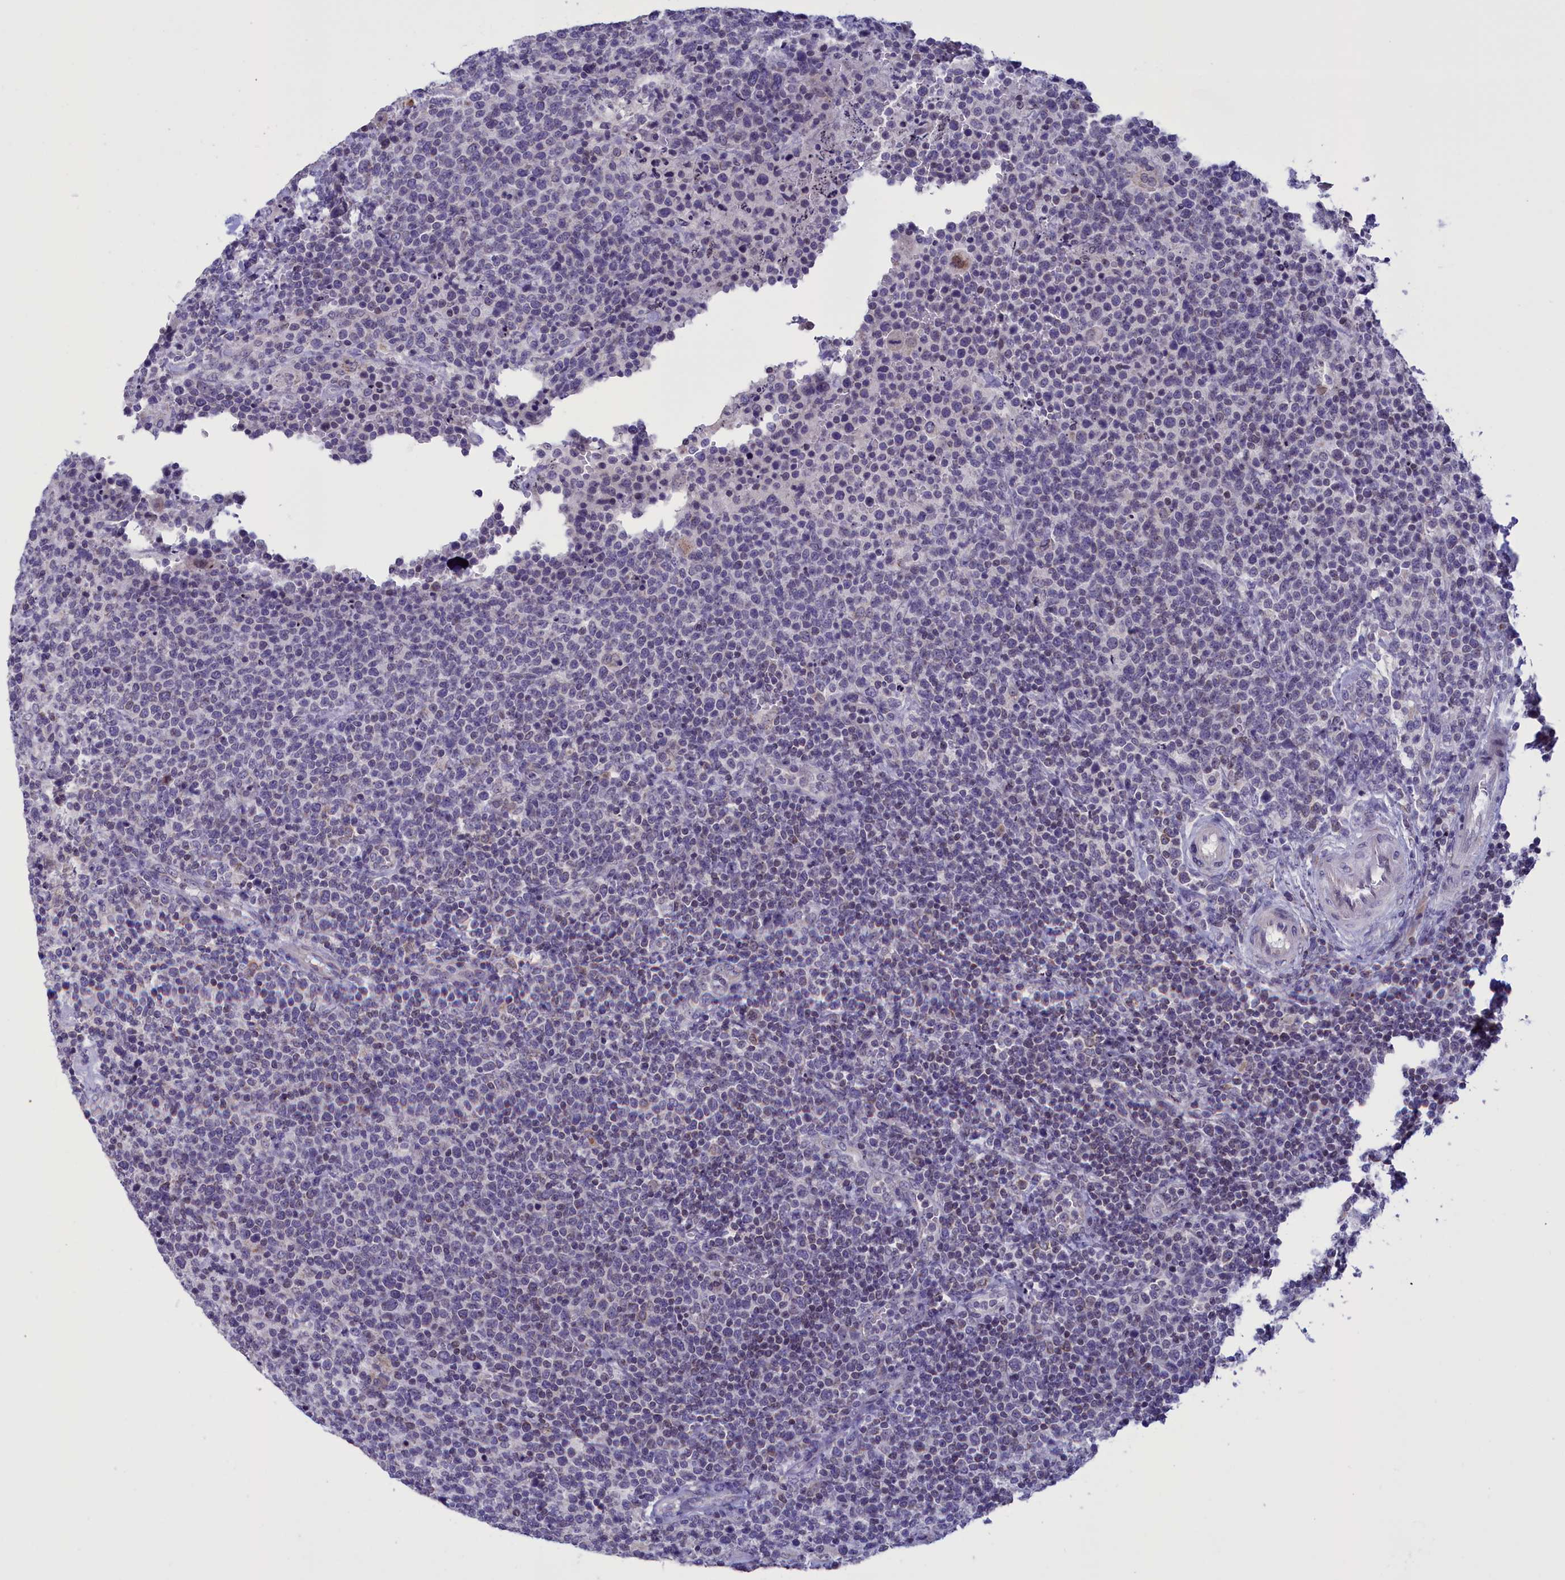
{"staining": {"intensity": "negative", "quantity": "none", "location": "none"}, "tissue": "lymphoma", "cell_type": "Tumor cells", "image_type": "cancer", "snomed": [{"axis": "morphology", "description": "Malignant lymphoma, non-Hodgkin's type, High grade"}, {"axis": "topography", "description": "Lymph node"}], "caption": "There is no significant positivity in tumor cells of malignant lymphoma, non-Hodgkin's type (high-grade). (DAB immunohistochemistry (IHC), high magnification).", "gene": "PARS2", "patient": {"sex": "male", "age": 61}}